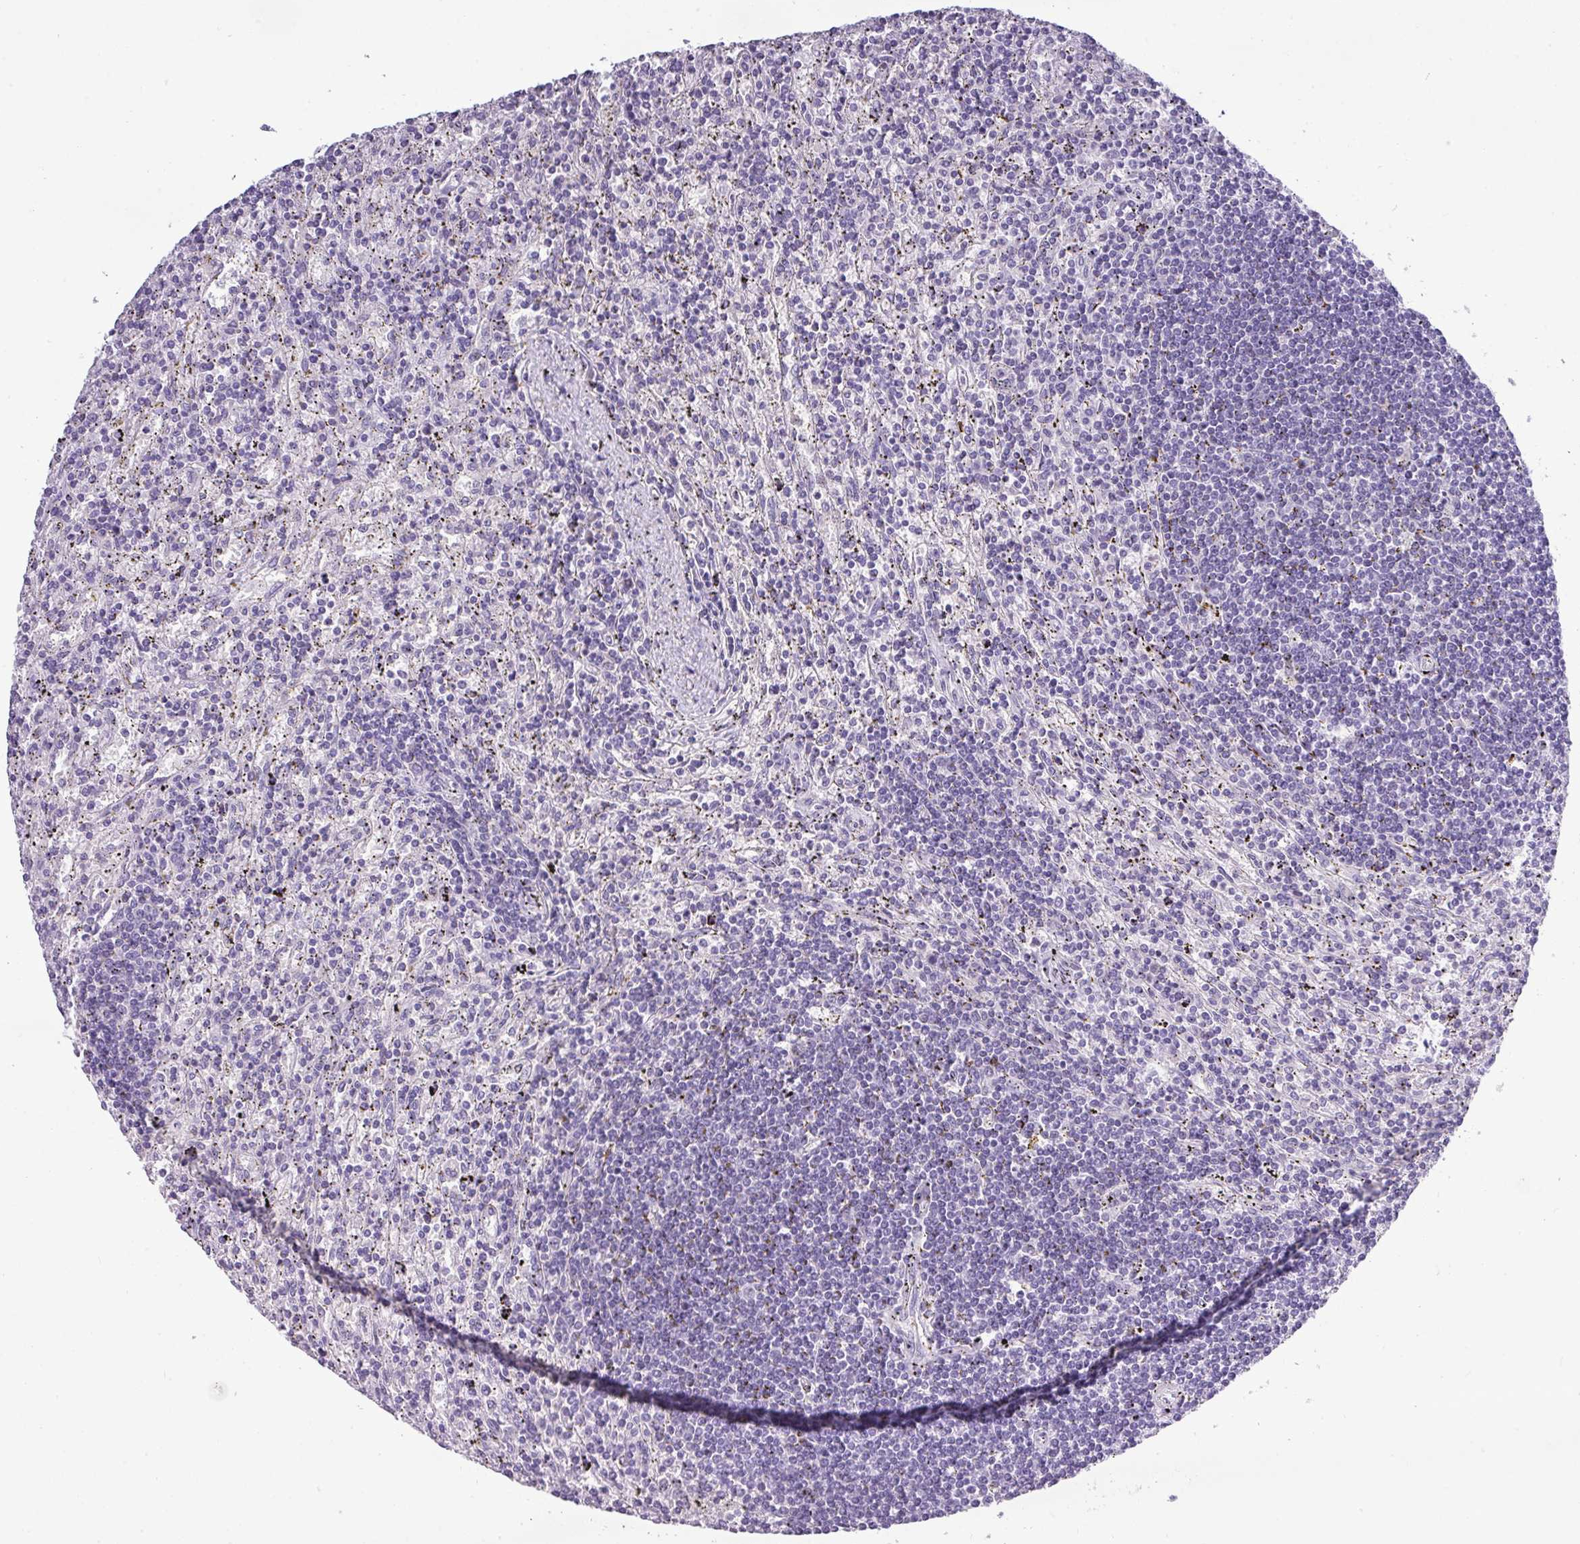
{"staining": {"intensity": "negative", "quantity": "none", "location": "none"}, "tissue": "lymphoma", "cell_type": "Tumor cells", "image_type": "cancer", "snomed": [{"axis": "morphology", "description": "Malignant lymphoma, non-Hodgkin's type, Low grade"}, {"axis": "topography", "description": "Spleen"}], "caption": "Tumor cells are negative for protein expression in human low-grade malignant lymphoma, non-Hodgkin's type. (DAB (3,3'-diaminobenzidine) immunohistochemistry (IHC) with hematoxylin counter stain).", "gene": "TMEM91", "patient": {"sex": "male", "age": 76}}